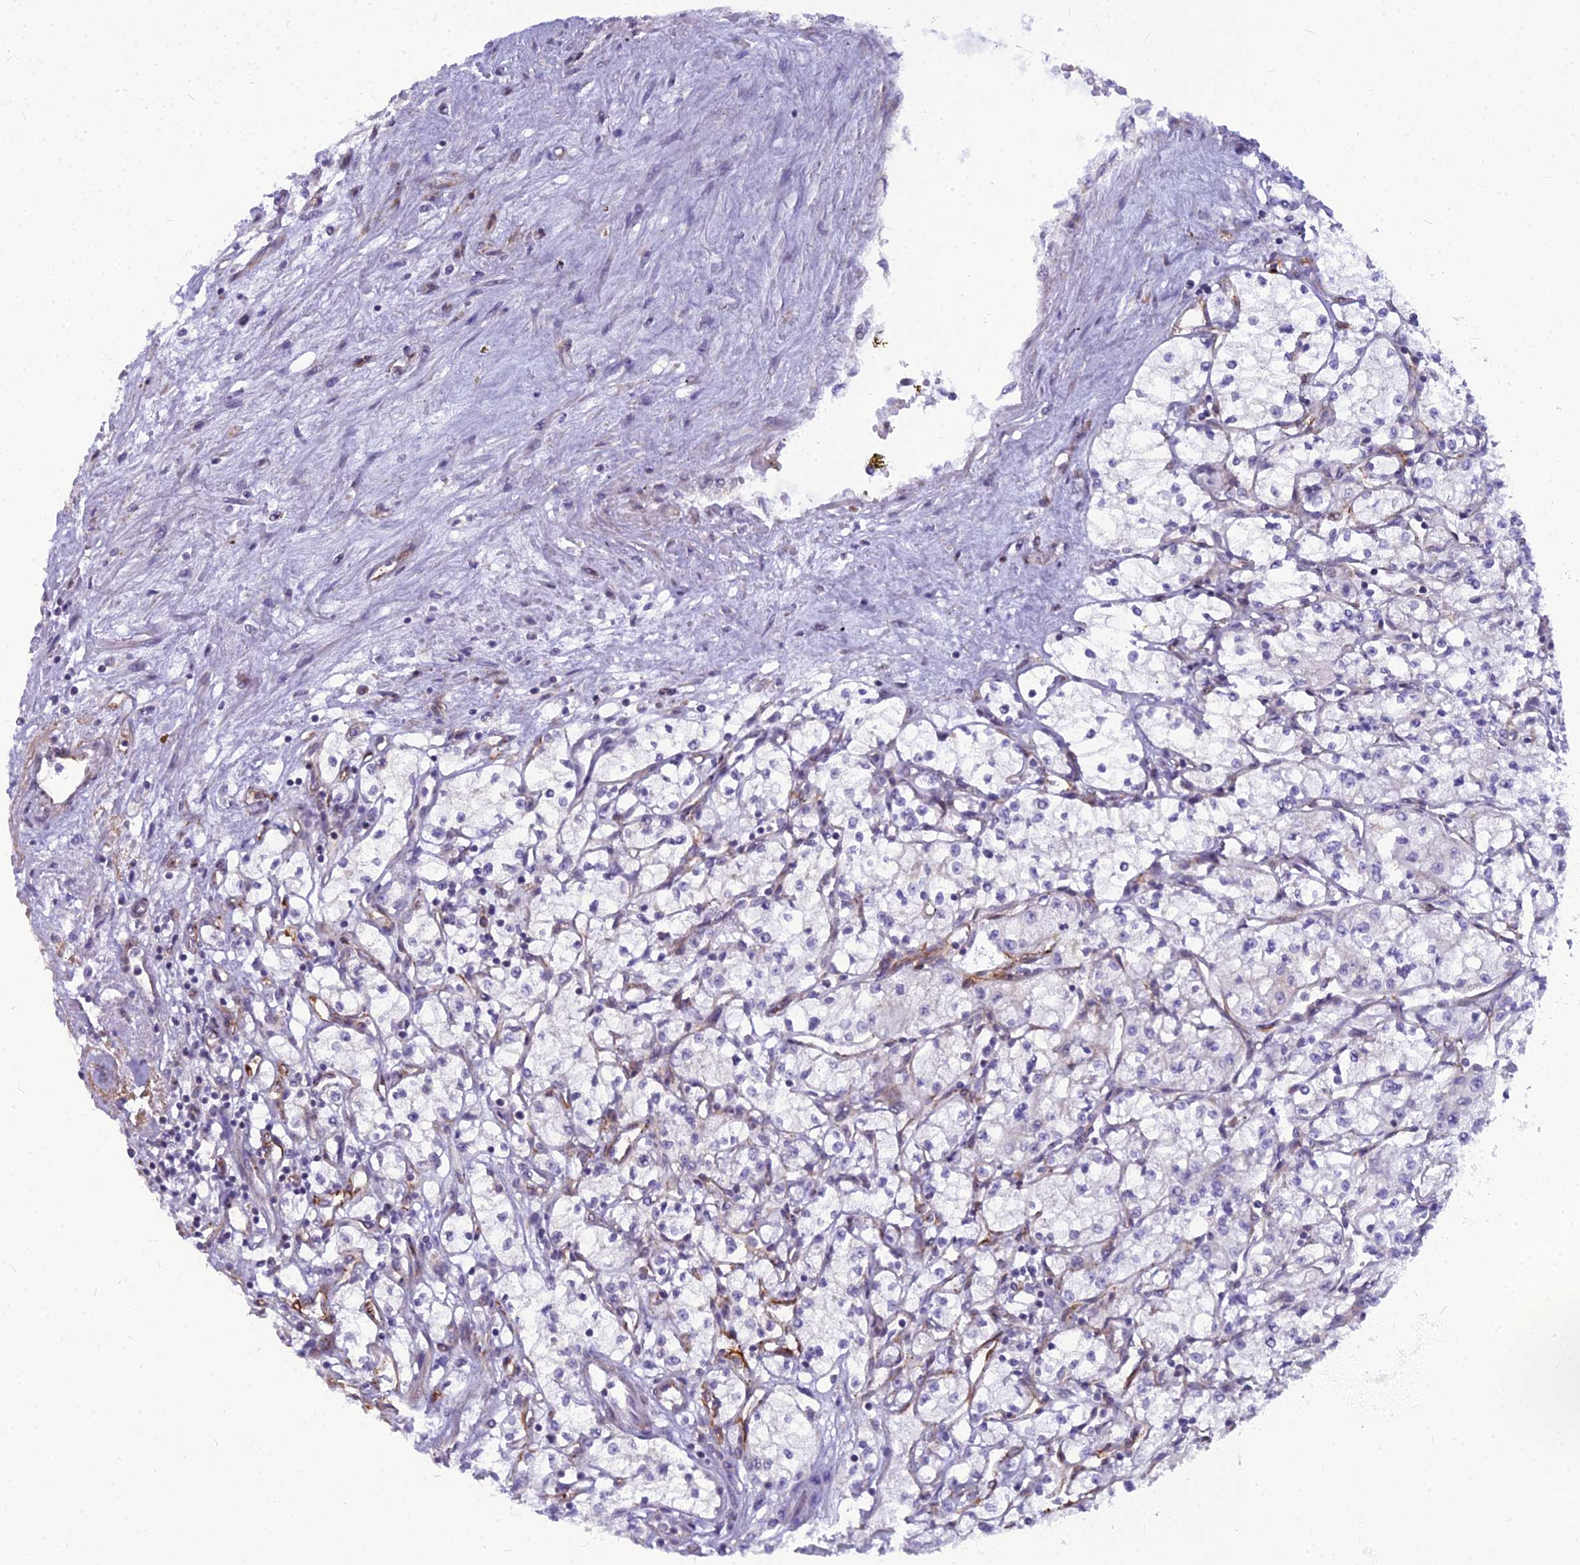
{"staining": {"intensity": "negative", "quantity": "none", "location": "none"}, "tissue": "renal cancer", "cell_type": "Tumor cells", "image_type": "cancer", "snomed": [{"axis": "morphology", "description": "Adenocarcinoma, NOS"}, {"axis": "topography", "description": "Kidney"}], "caption": "Tumor cells show no significant staining in renal cancer (adenocarcinoma). (DAB immunohistochemistry with hematoxylin counter stain).", "gene": "RGL3", "patient": {"sex": "male", "age": 59}}